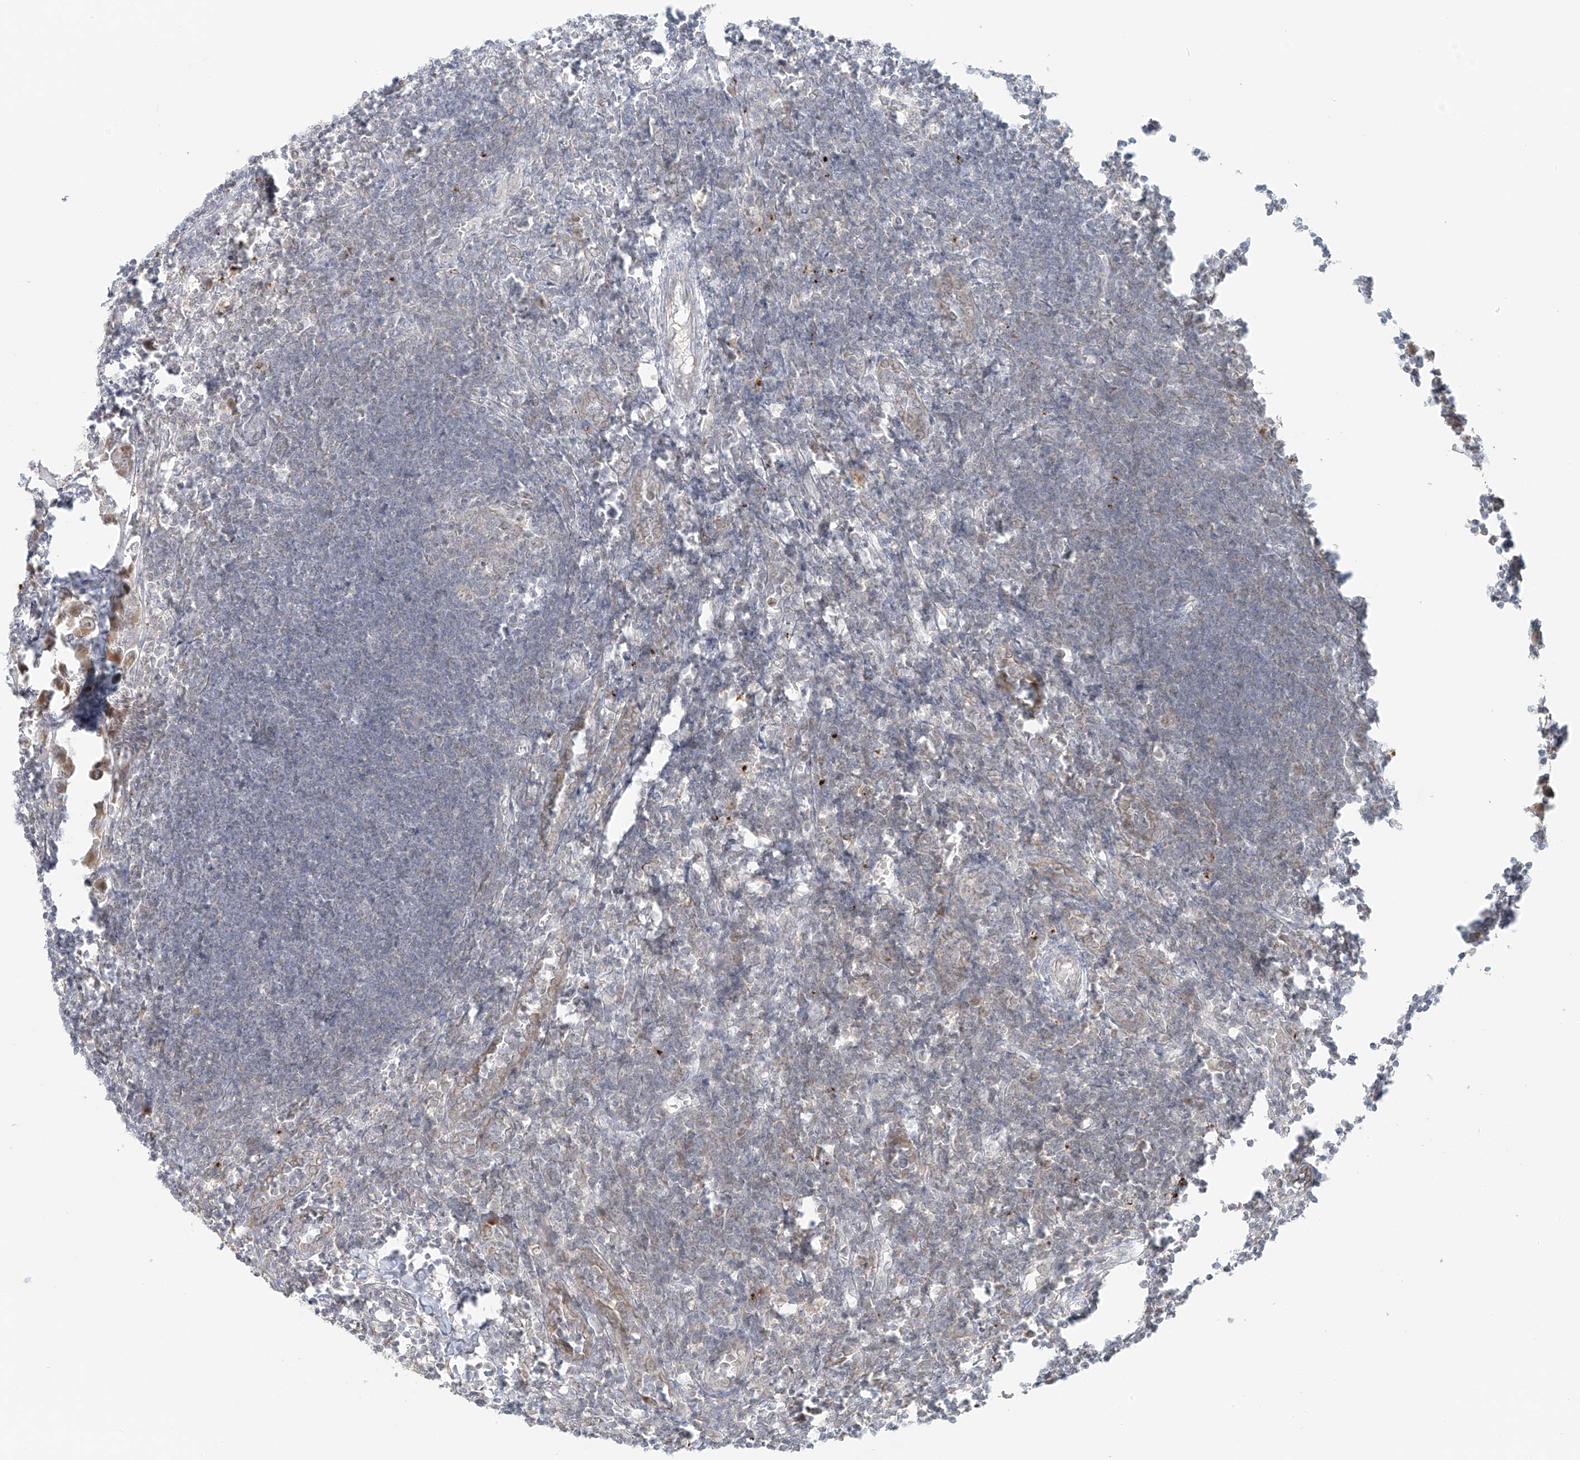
{"staining": {"intensity": "weak", "quantity": "<25%", "location": "nuclear"}, "tissue": "lymph node", "cell_type": "Germinal center cells", "image_type": "normal", "snomed": [{"axis": "morphology", "description": "Normal tissue, NOS"}, {"axis": "morphology", "description": "Malignant melanoma, Metastatic site"}, {"axis": "topography", "description": "Lymph node"}], "caption": "A high-resolution histopathology image shows immunohistochemistry (IHC) staining of normal lymph node, which reveals no significant expression in germinal center cells.", "gene": "MIPEP", "patient": {"sex": "male", "age": 41}}